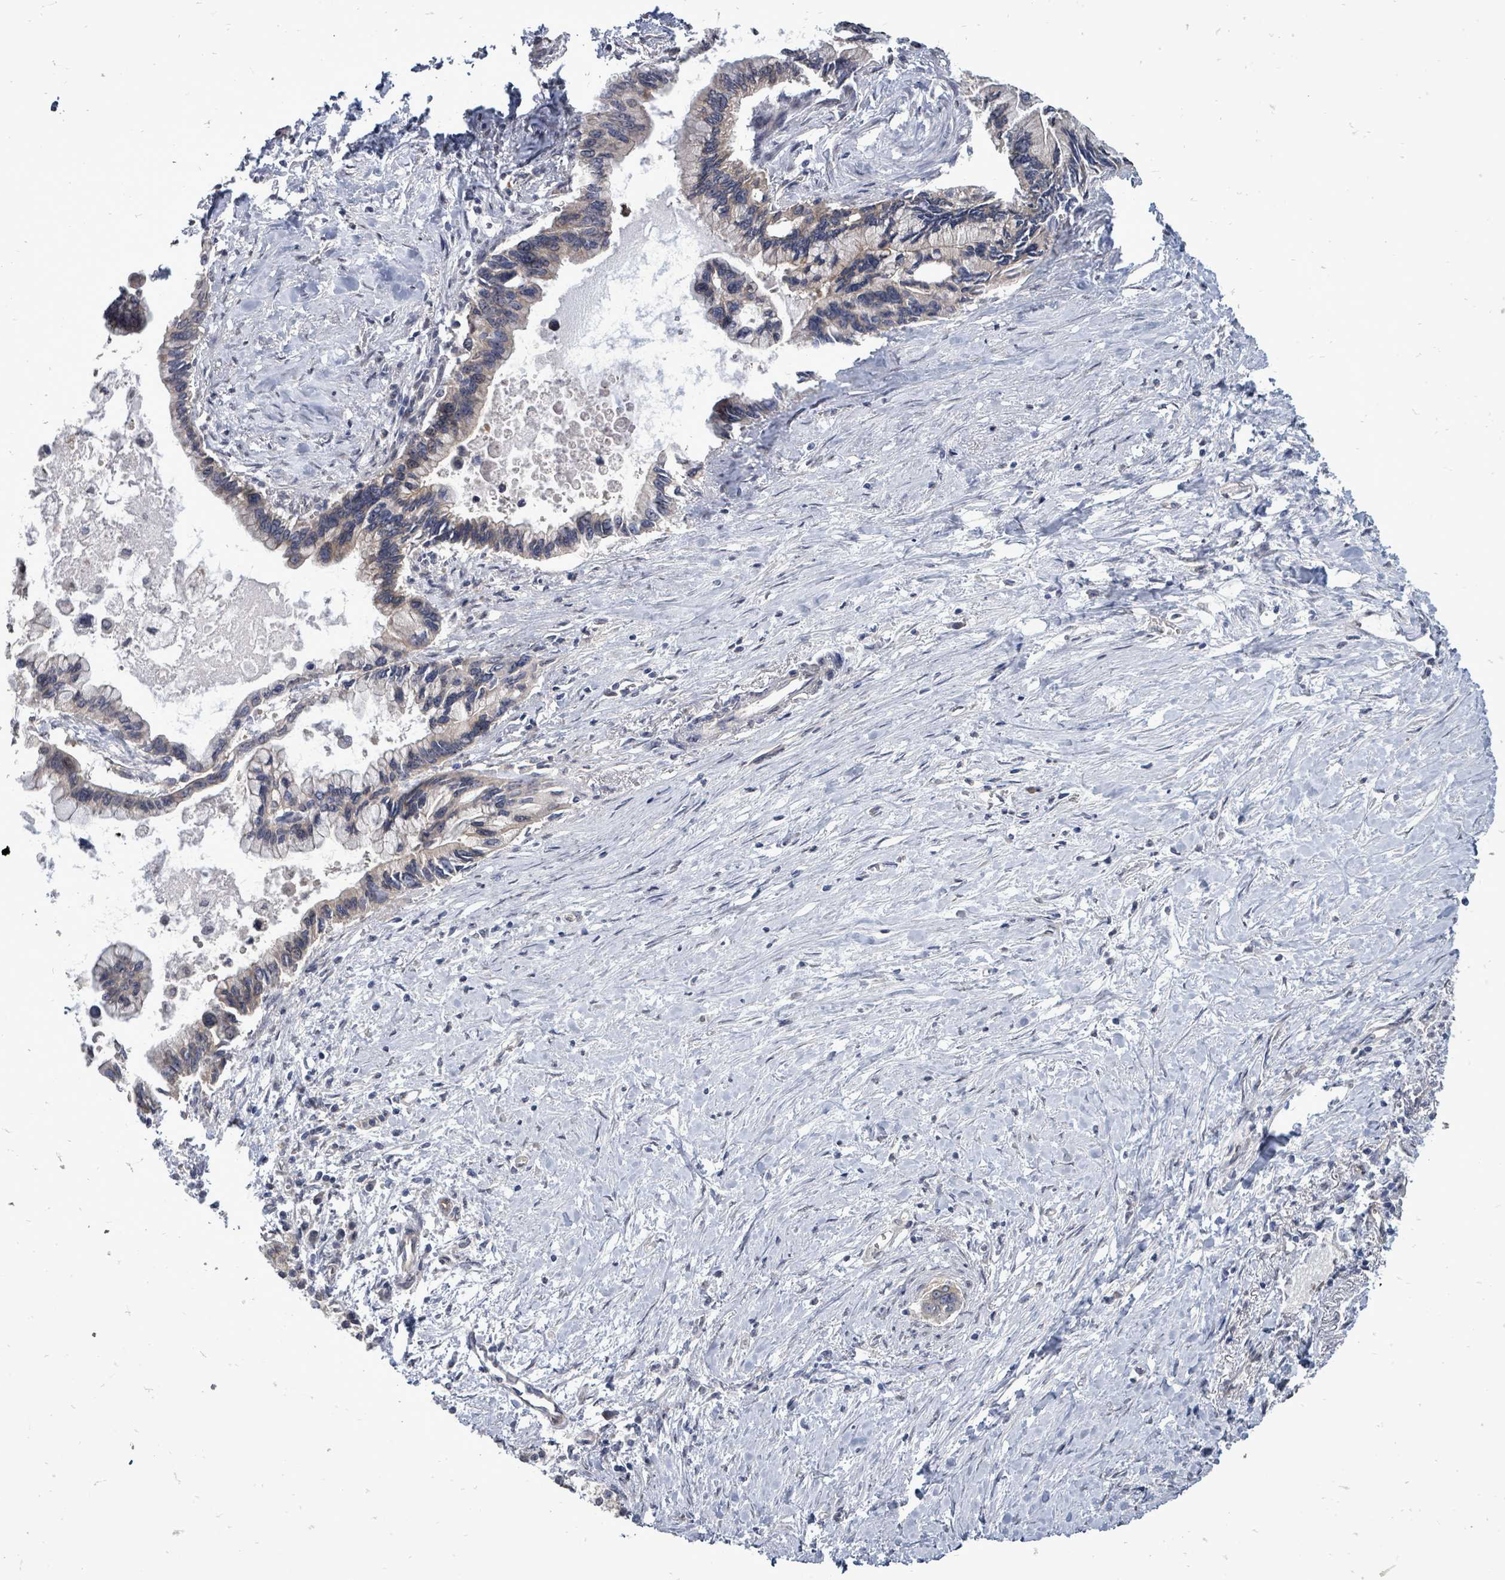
{"staining": {"intensity": "weak", "quantity": "<25%", "location": "cytoplasmic/membranous"}, "tissue": "pancreatic cancer", "cell_type": "Tumor cells", "image_type": "cancer", "snomed": [{"axis": "morphology", "description": "Adenocarcinoma, NOS"}, {"axis": "topography", "description": "Pancreas"}], "caption": "DAB immunohistochemical staining of pancreatic adenocarcinoma exhibits no significant staining in tumor cells.", "gene": "RALGAPB", "patient": {"sex": "female", "age": 83}}